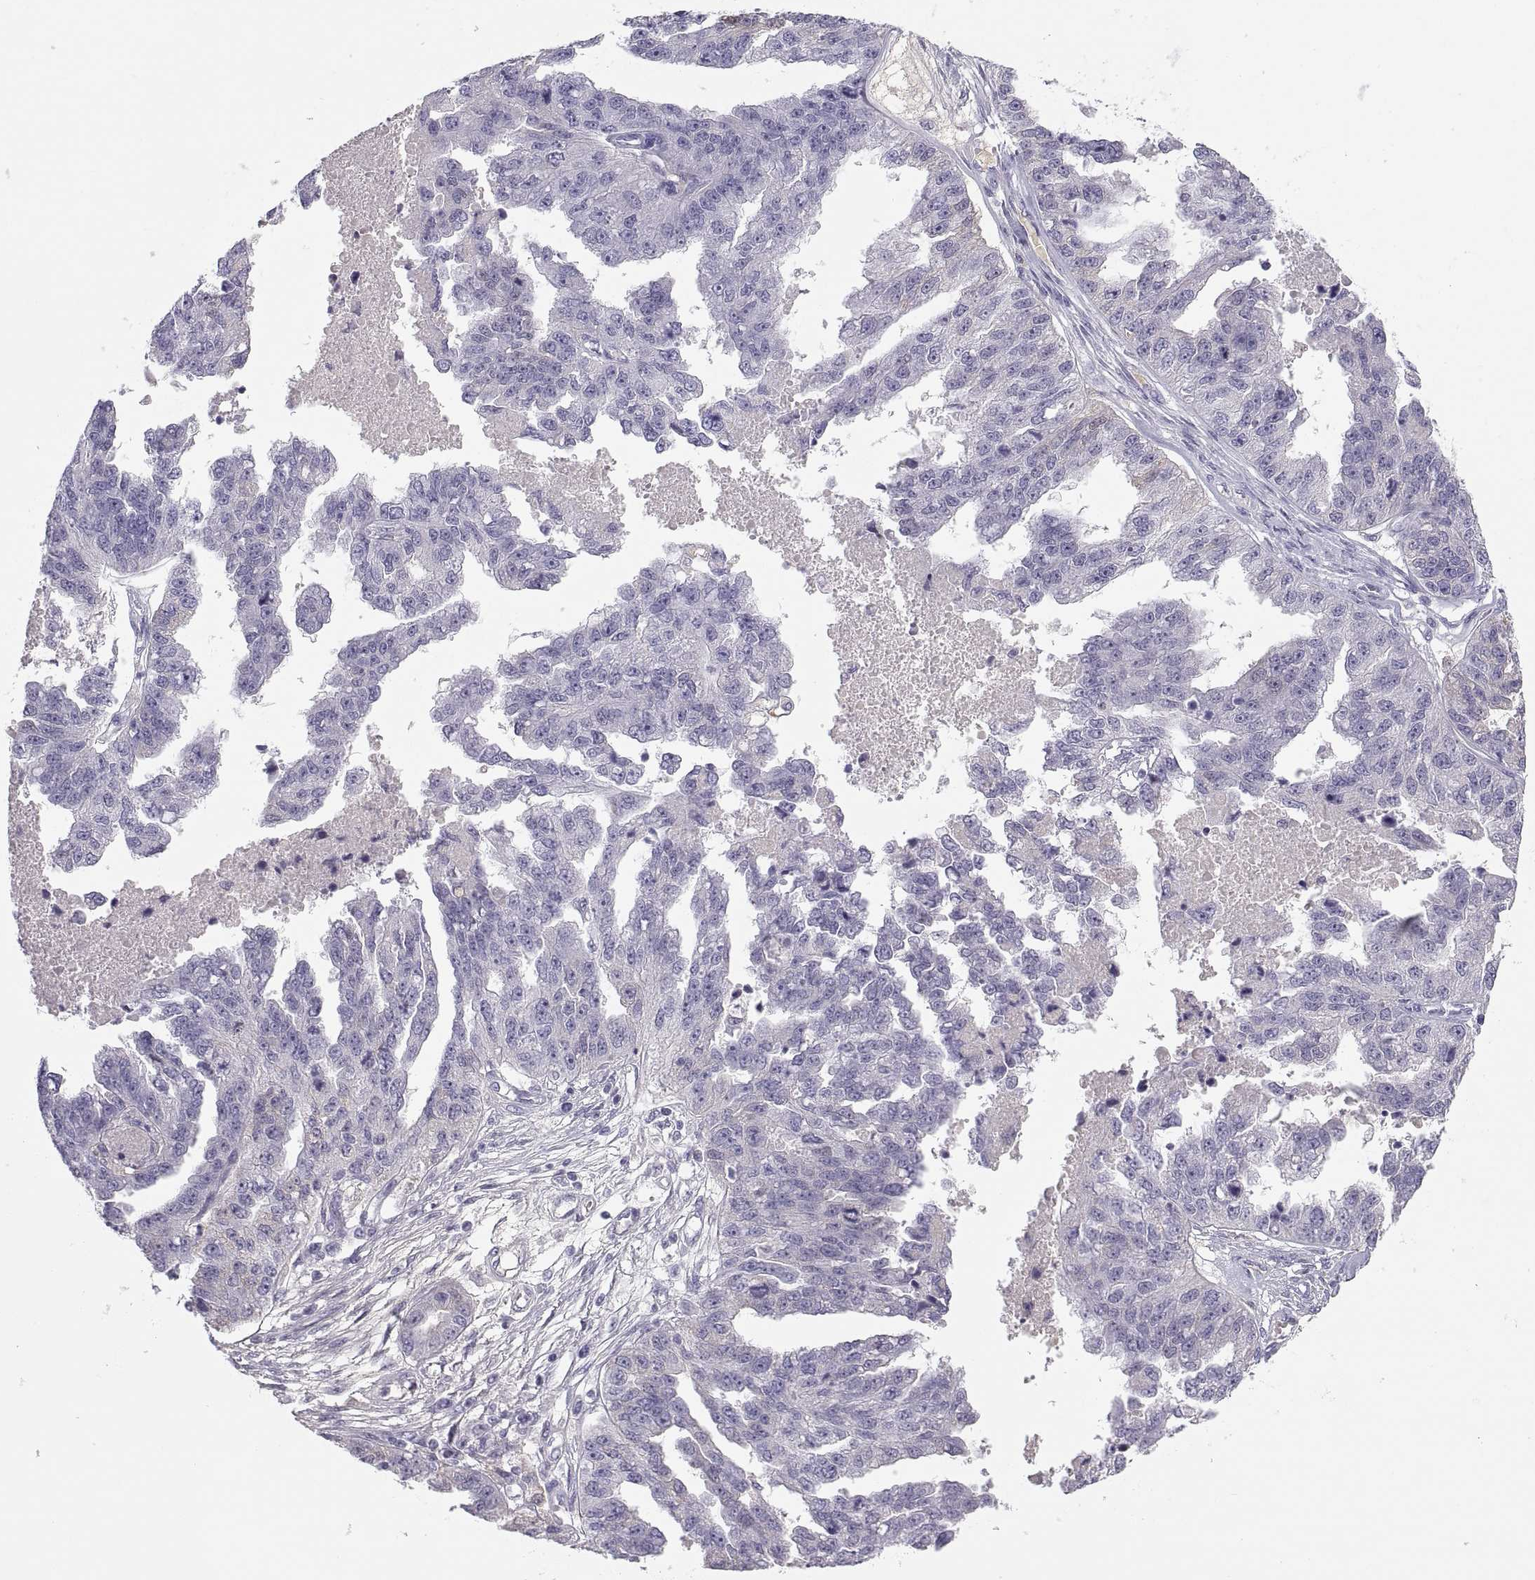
{"staining": {"intensity": "weak", "quantity": "<25%", "location": "cytoplasmic/membranous"}, "tissue": "ovarian cancer", "cell_type": "Tumor cells", "image_type": "cancer", "snomed": [{"axis": "morphology", "description": "Cystadenocarcinoma, serous, NOS"}, {"axis": "topography", "description": "Ovary"}], "caption": "This is an IHC histopathology image of ovarian cancer. There is no expression in tumor cells.", "gene": "MAGEB2", "patient": {"sex": "female", "age": 58}}